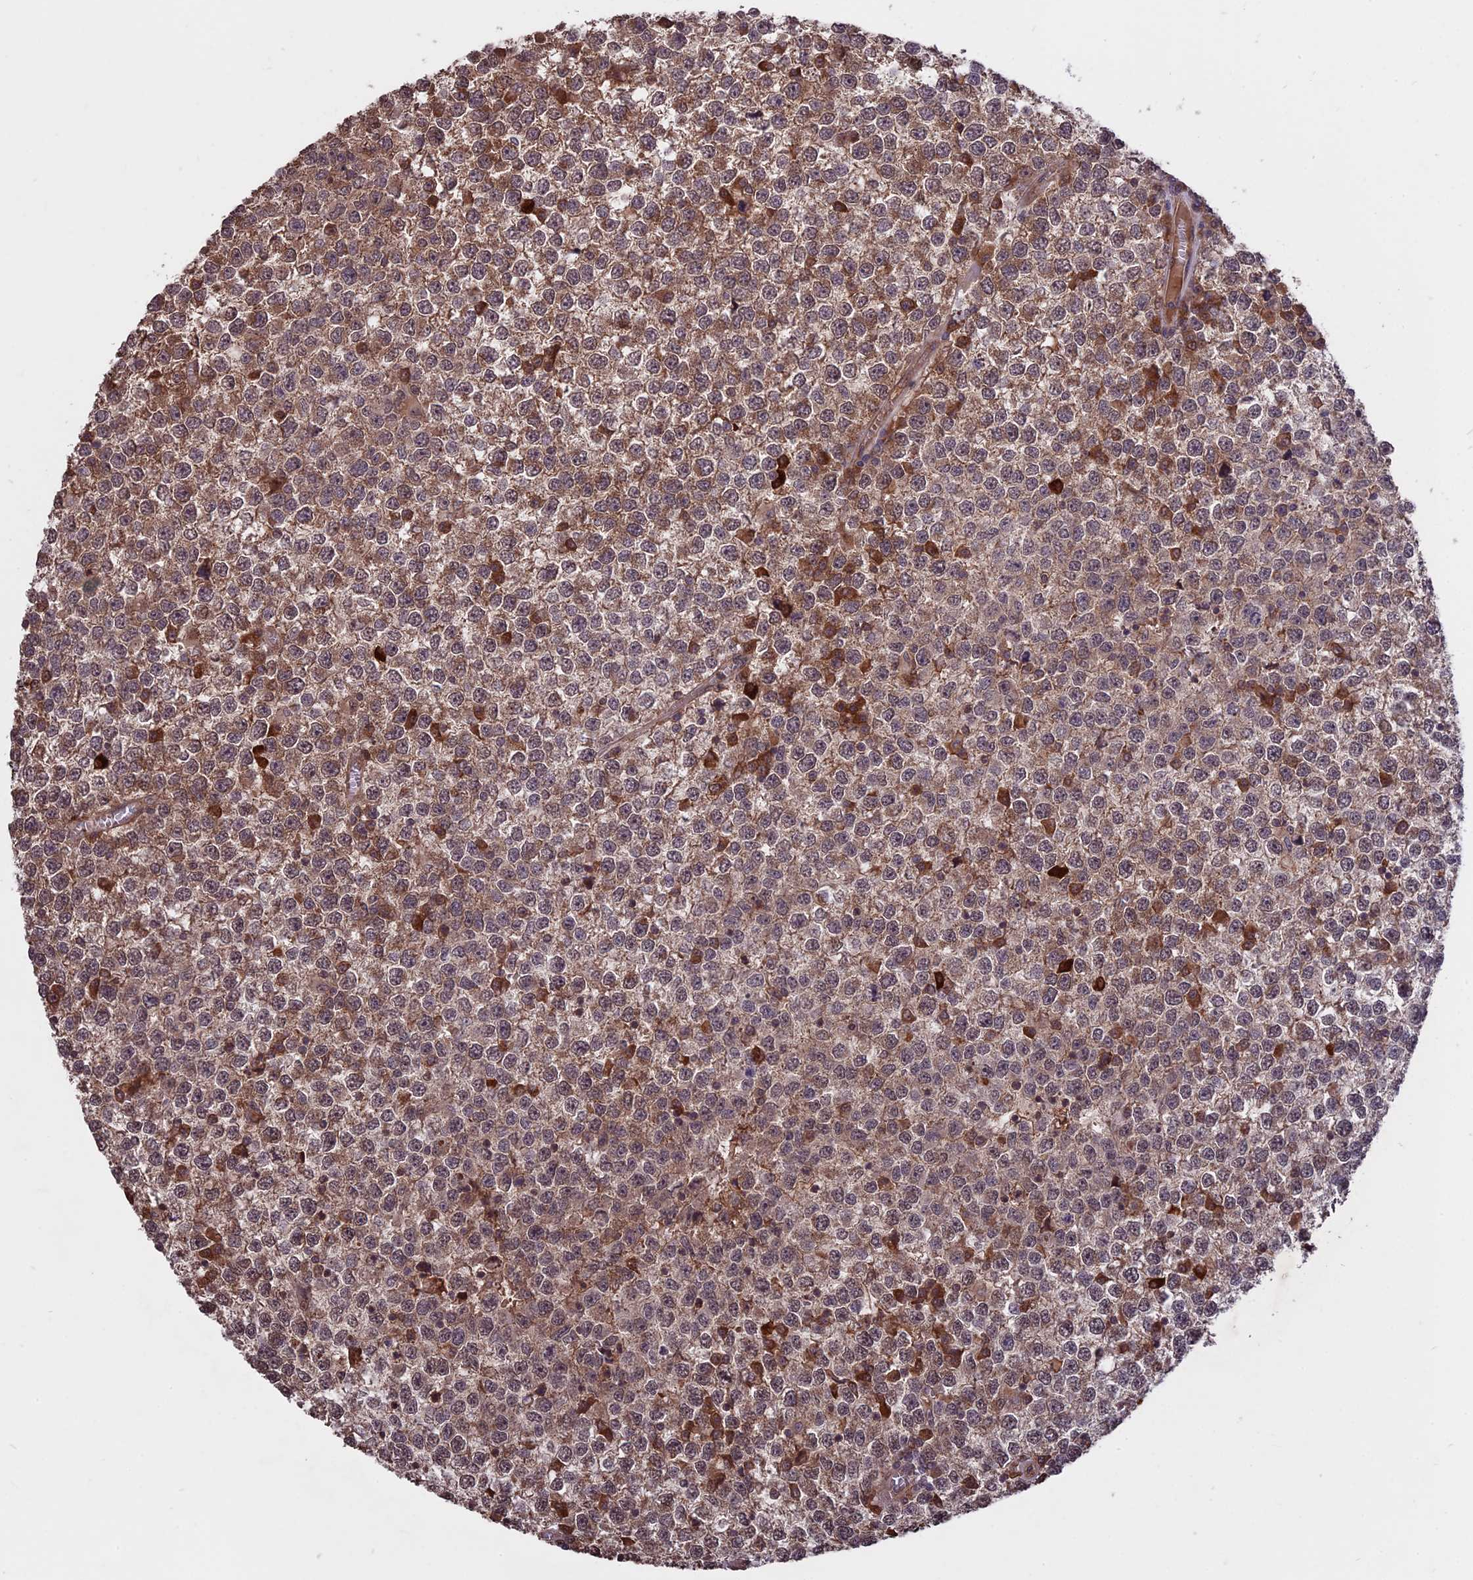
{"staining": {"intensity": "moderate", "quantity": ">75%", "location": "cytoplasmic/membranous"}, "tissue": "testis cancer", "cell_type": "Tumor cells", "image_type": "cancer", "snomed": [{"axis": "morphology", "description": "Seminoma, NOS"}, {"axis": "topography", "description": "Testis"}], "caption": "Approximately >75% of tumor cells in testis cancer (seminoma) reveal moderate cytoplasmic/membranous protein positivity as visualized by brown immunohistochemical staining.", "gene": "ZNF598", "patient": {"sex": "male", "age": 65}}